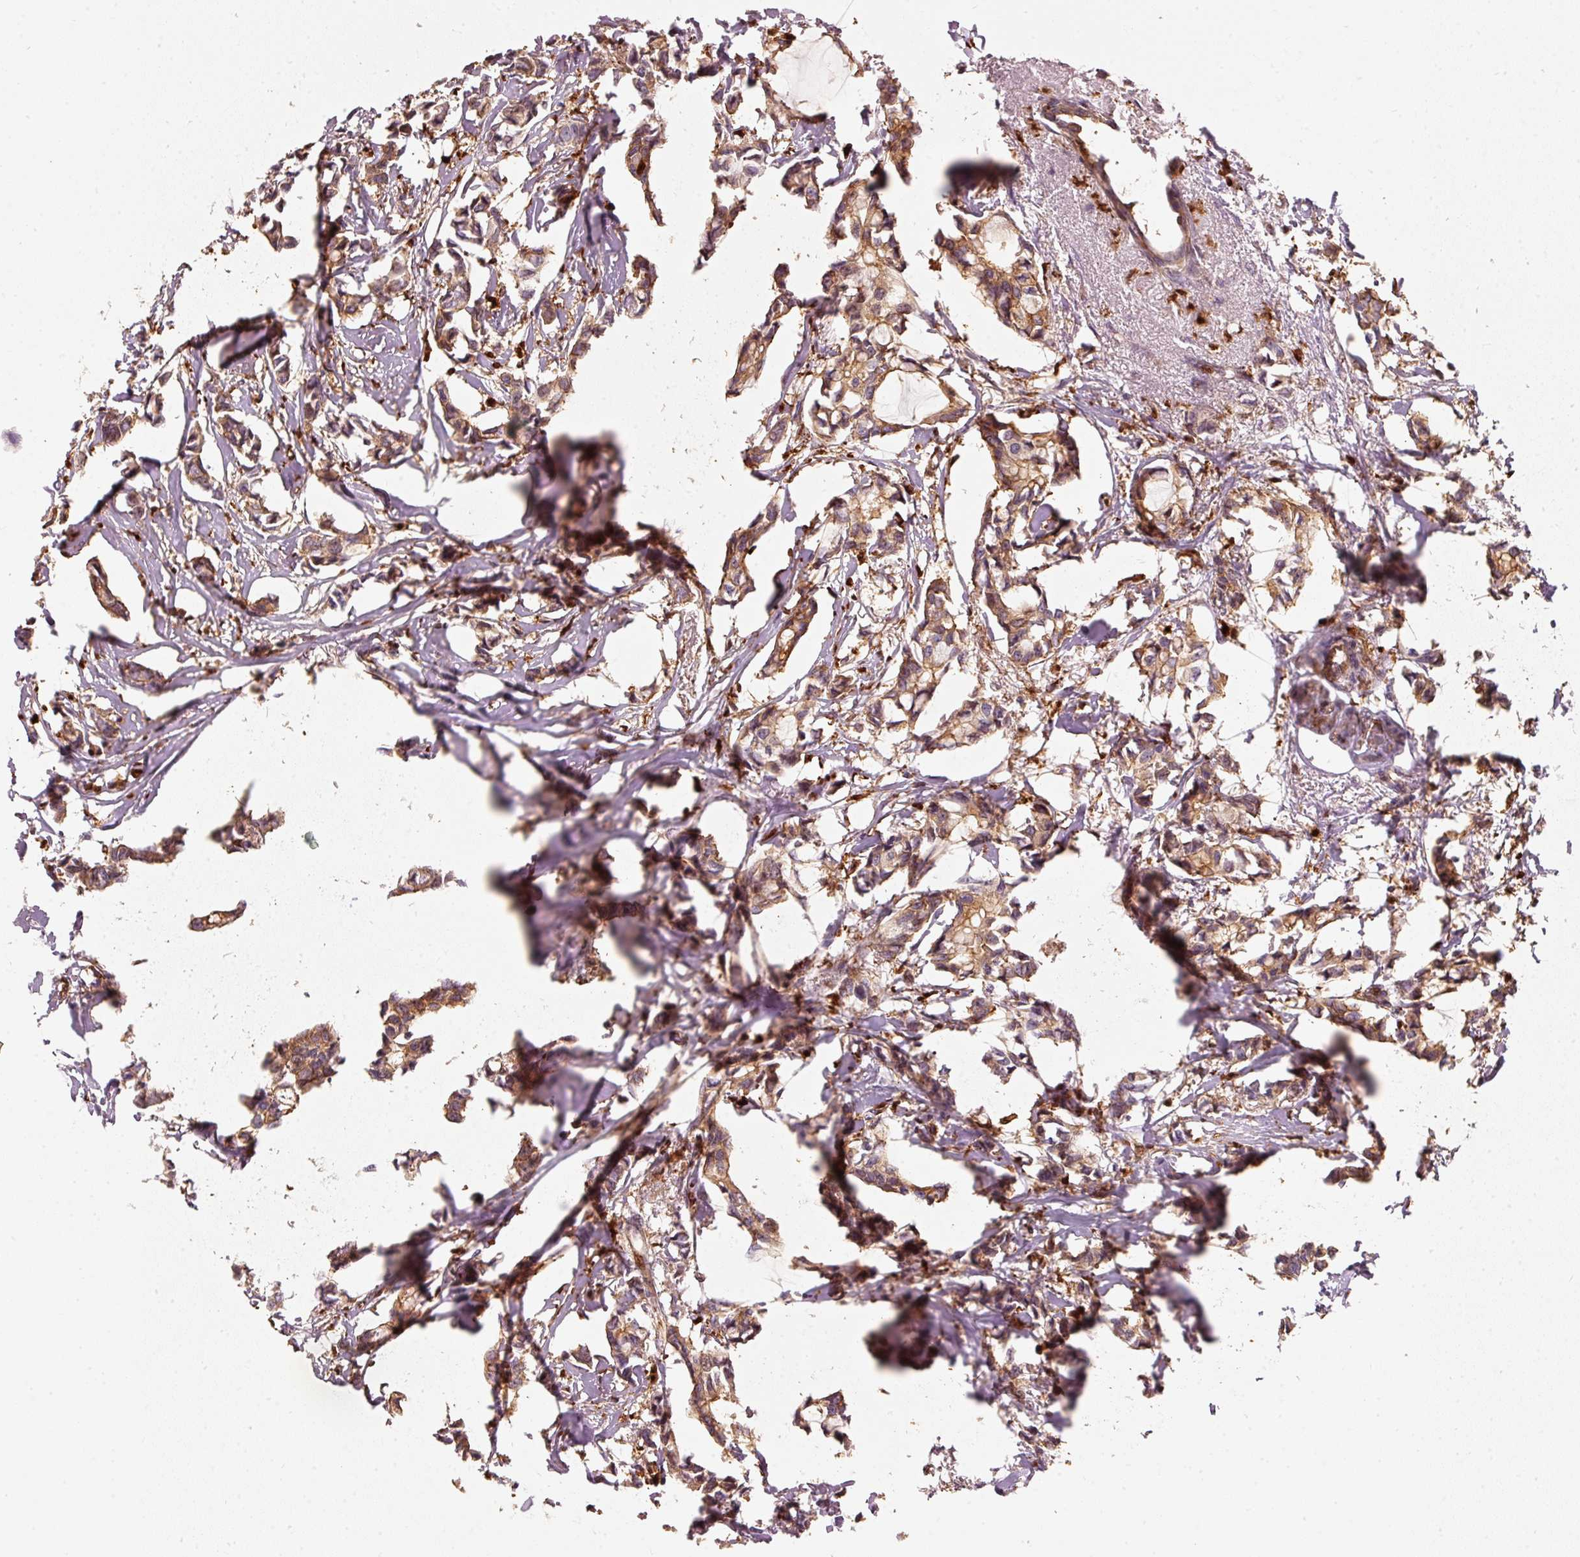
{"staining": {"intensity": "moderate", "quantity": ">75%", "location": "cytoplasmic/membranous"}, "tissue": "breast cancer", "cell_type": "Tumor cells", "image_type": "cancer", "snomed": [{"axis": "morphology", "description": "Duct carcinoma"}, {"axis": "topography", "description": "Breast"}], "caption": "Breast intraductal carcinoma stained with immunohistochemistry (IHC) displays moderate cytoplasmic/membranous positivity in about >75% of tumor cells. Nuclei are stained in blue.", "gene": "IQGAP2", "patient": {"sex": "female", "age": 73}}